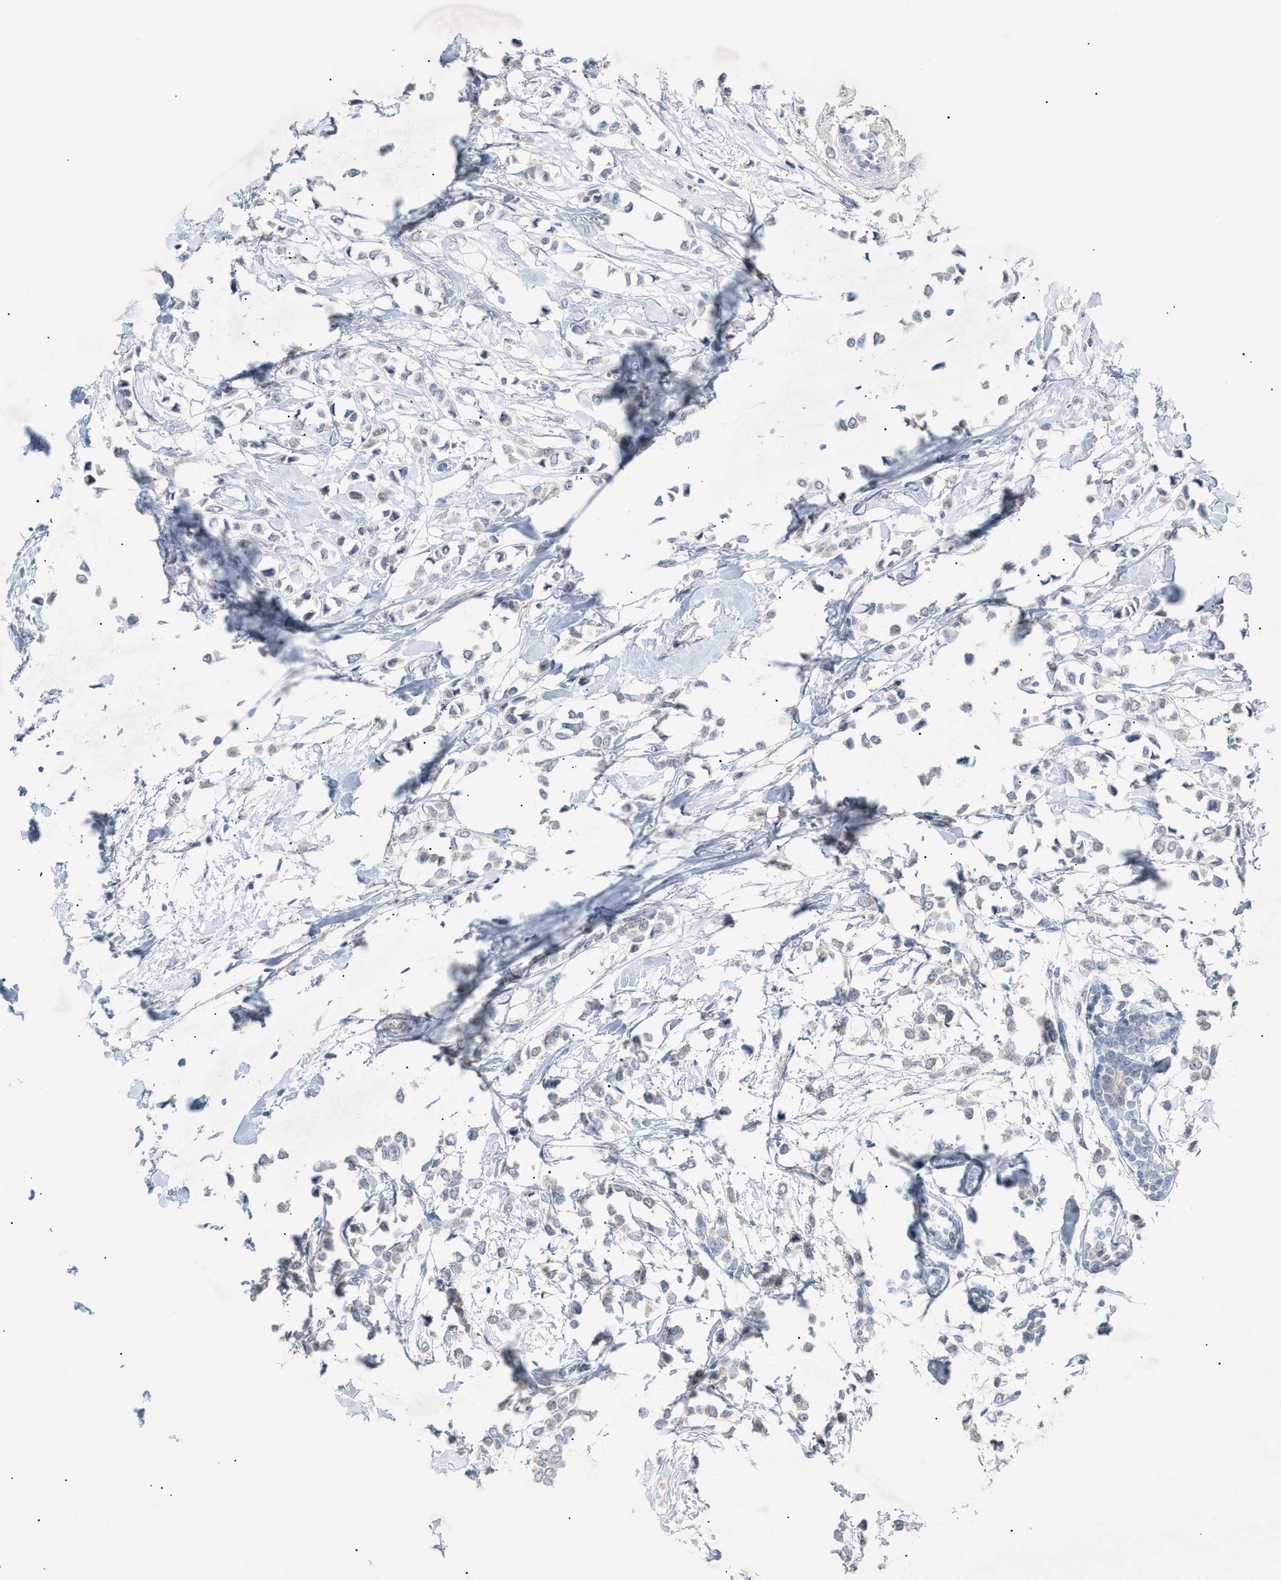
{"staining": {"intensity": "negative", "quantity": "none", "location": "none"}, "tissue": "breast cancer", "cell_type": "Tumor cells", "image_type": "cancer", "snomed": [{"axis": "morphology", "description": "Lobular carcinoma"}, {"axis": "topography", "description": "Breast"}], "caption": "Human lobular carcinoma (breast) stained for a protein using immunohistochemistry exhibits no expression in tumor cells.", "gene": "SLC25A31", "patient": {"sex": "female", "age": 51}}